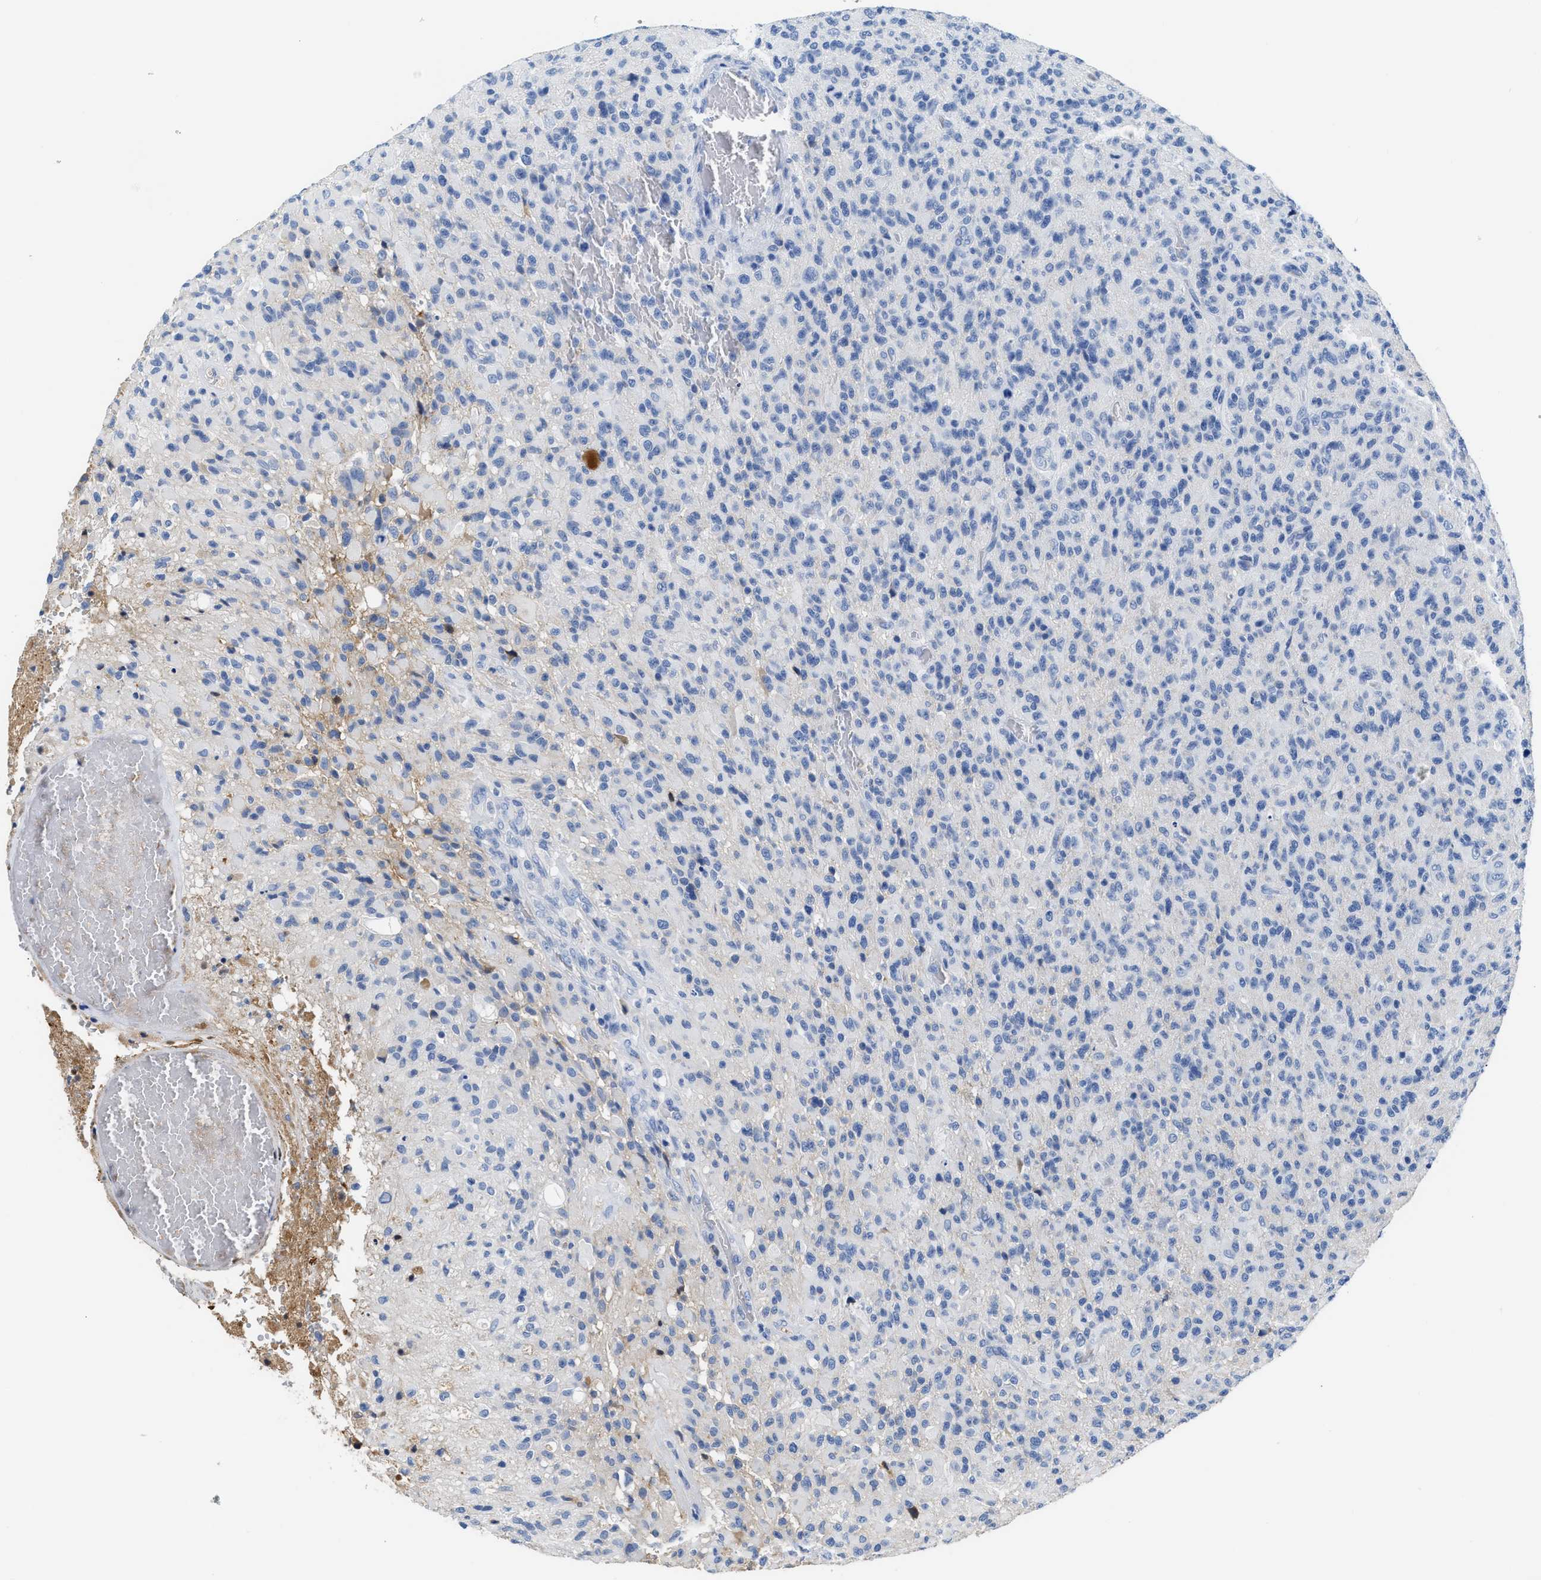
{"staining": {"intensity": "negative", "quantity": "none", "location": "none"}, "tissue": "glioma", "cell_type": "Tumor cells", "image_type": "cancer", "snomed": [{"axis": "morphology", "description": "Glioma, malignant, High grade"}, {"axis": "topography", "description": "Brain"}], "caption": "Immunohistochemistry image of human malignant glioma (high-grade) stained for a protein (brown), which shows no positivity in tumor cells.", "gene": "GC", "patient": {"sex": "male", "age": 71}}